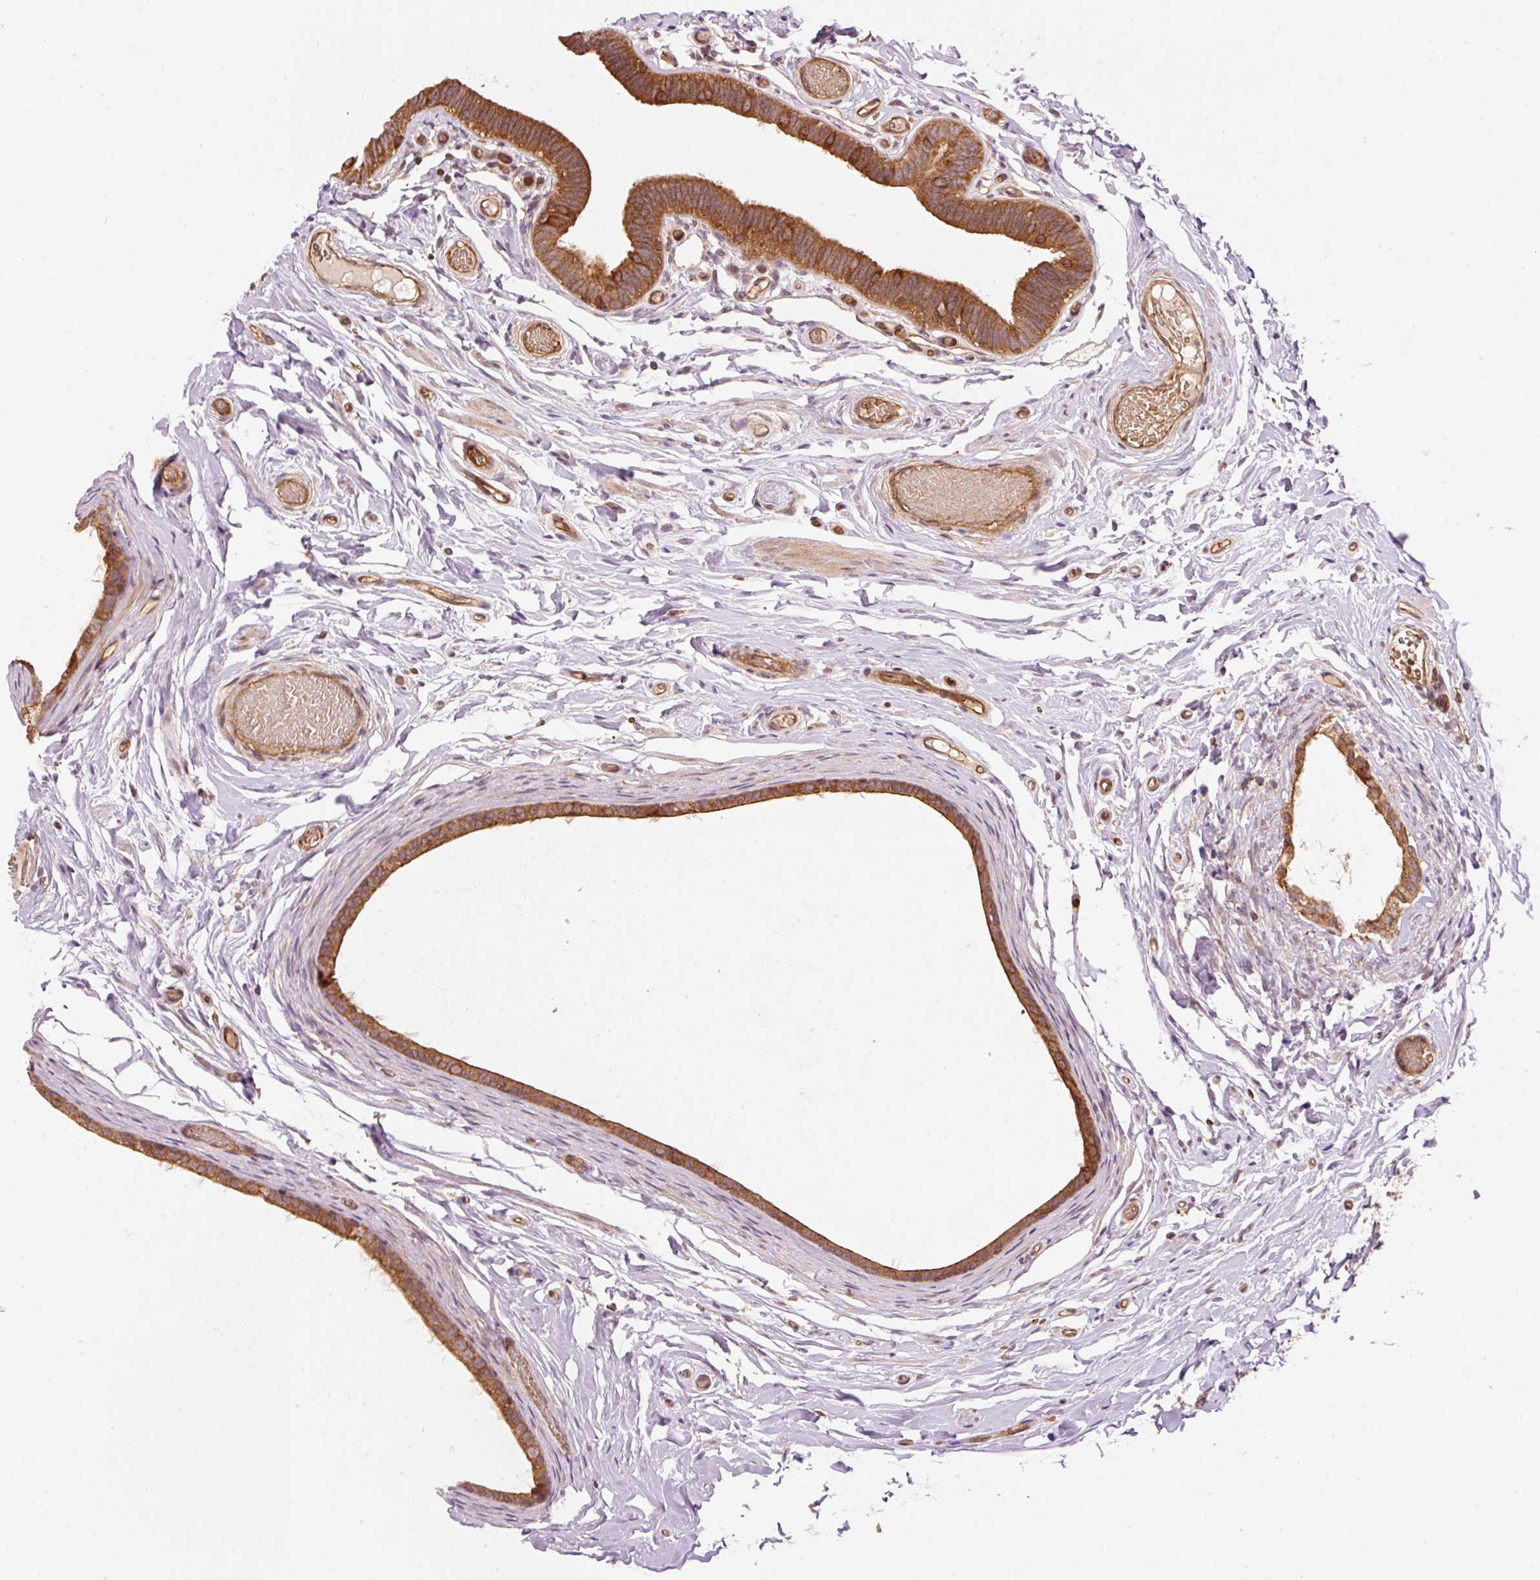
{"staining": {"intensity": "strong", "quantity": "25%-75%", "location": "cytoplasmic/membranous"}, "tissue": "epididymis", "cell_type": "Glandular cells", "image_type": "normal", "snomed": [{"axis": "morphology", "description": "Normal tissue, NOS"}, {"axis": "morphology", "description": "Carcinoma, Embryonal, NOS"}, {"axis": "topography", "description": "Testis"}, {"axis": "topography", "description": "Epididymis"}], "caption": "Epididymis stained for a protein exhibits strong cytoplasmic/membranous positivity in glandular cells. The protein is shown in brown color, while the nuclei are stained blue.", "gene": "ADCY4", "patient": {"sex": "male", "age": 36}}